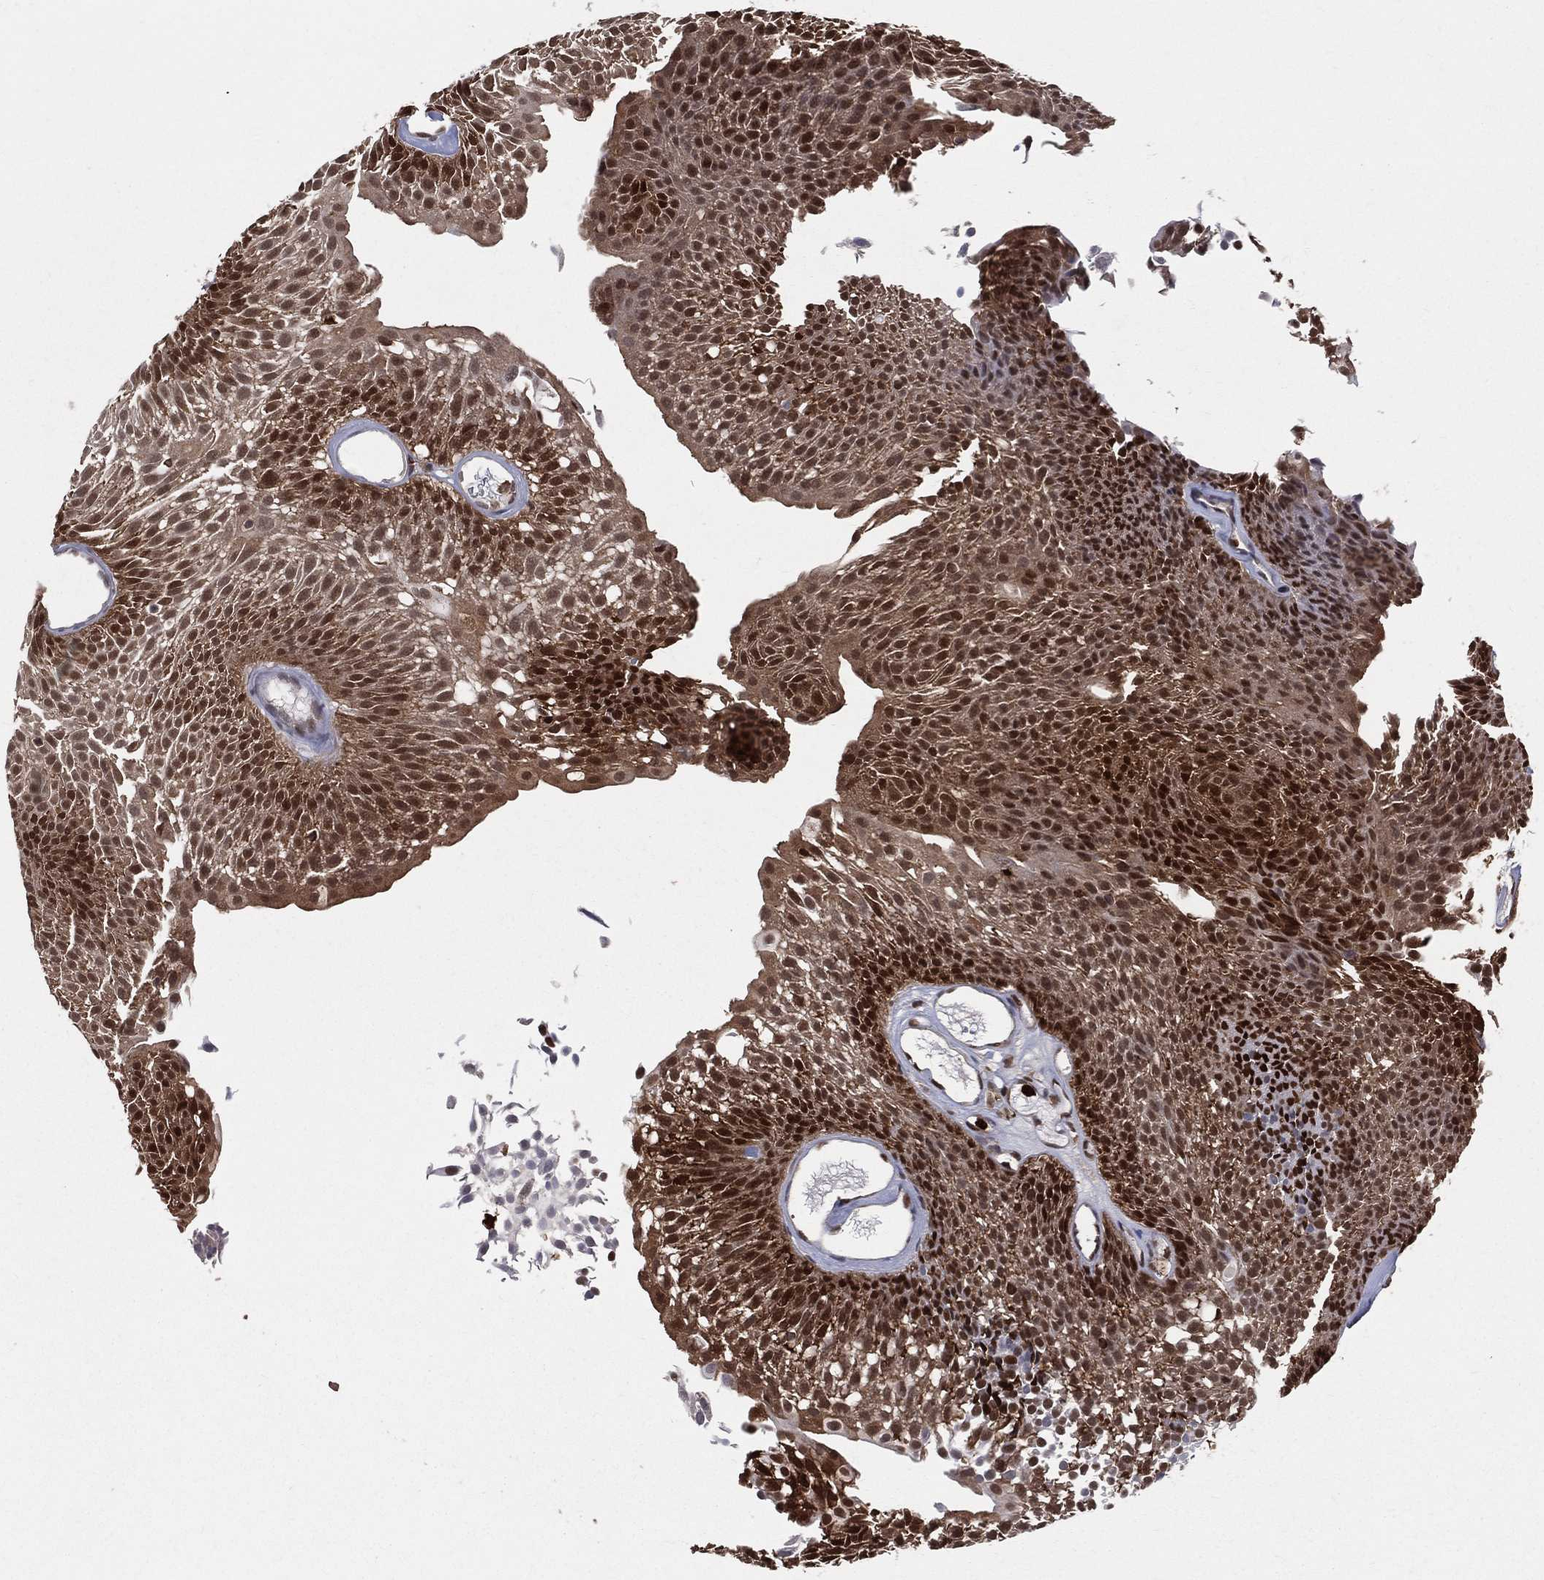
{"staining": {"intensity": "strong", "quantity": "25%-75%", "location": "cytoplasmic/membranous,nuclear"}, "tissue": "urothelial cancer", "cell_type": "Tumor cells", "image_type": "cancer", "snomed": [{"axis": "morphology", "description": "Urothelial carcinoma, Low grade"}, {"axis": "topography", "description": "Urinary bladder"}], "caption": "Immunohistochemical staining of urothelial cancer reveals strong cytoplasmic/membranous and nuclear protein positivity in approximately 25%-75% of tumor cells.", "gene": "ENO1", "patient": {"sex": "male", "age": 52}}